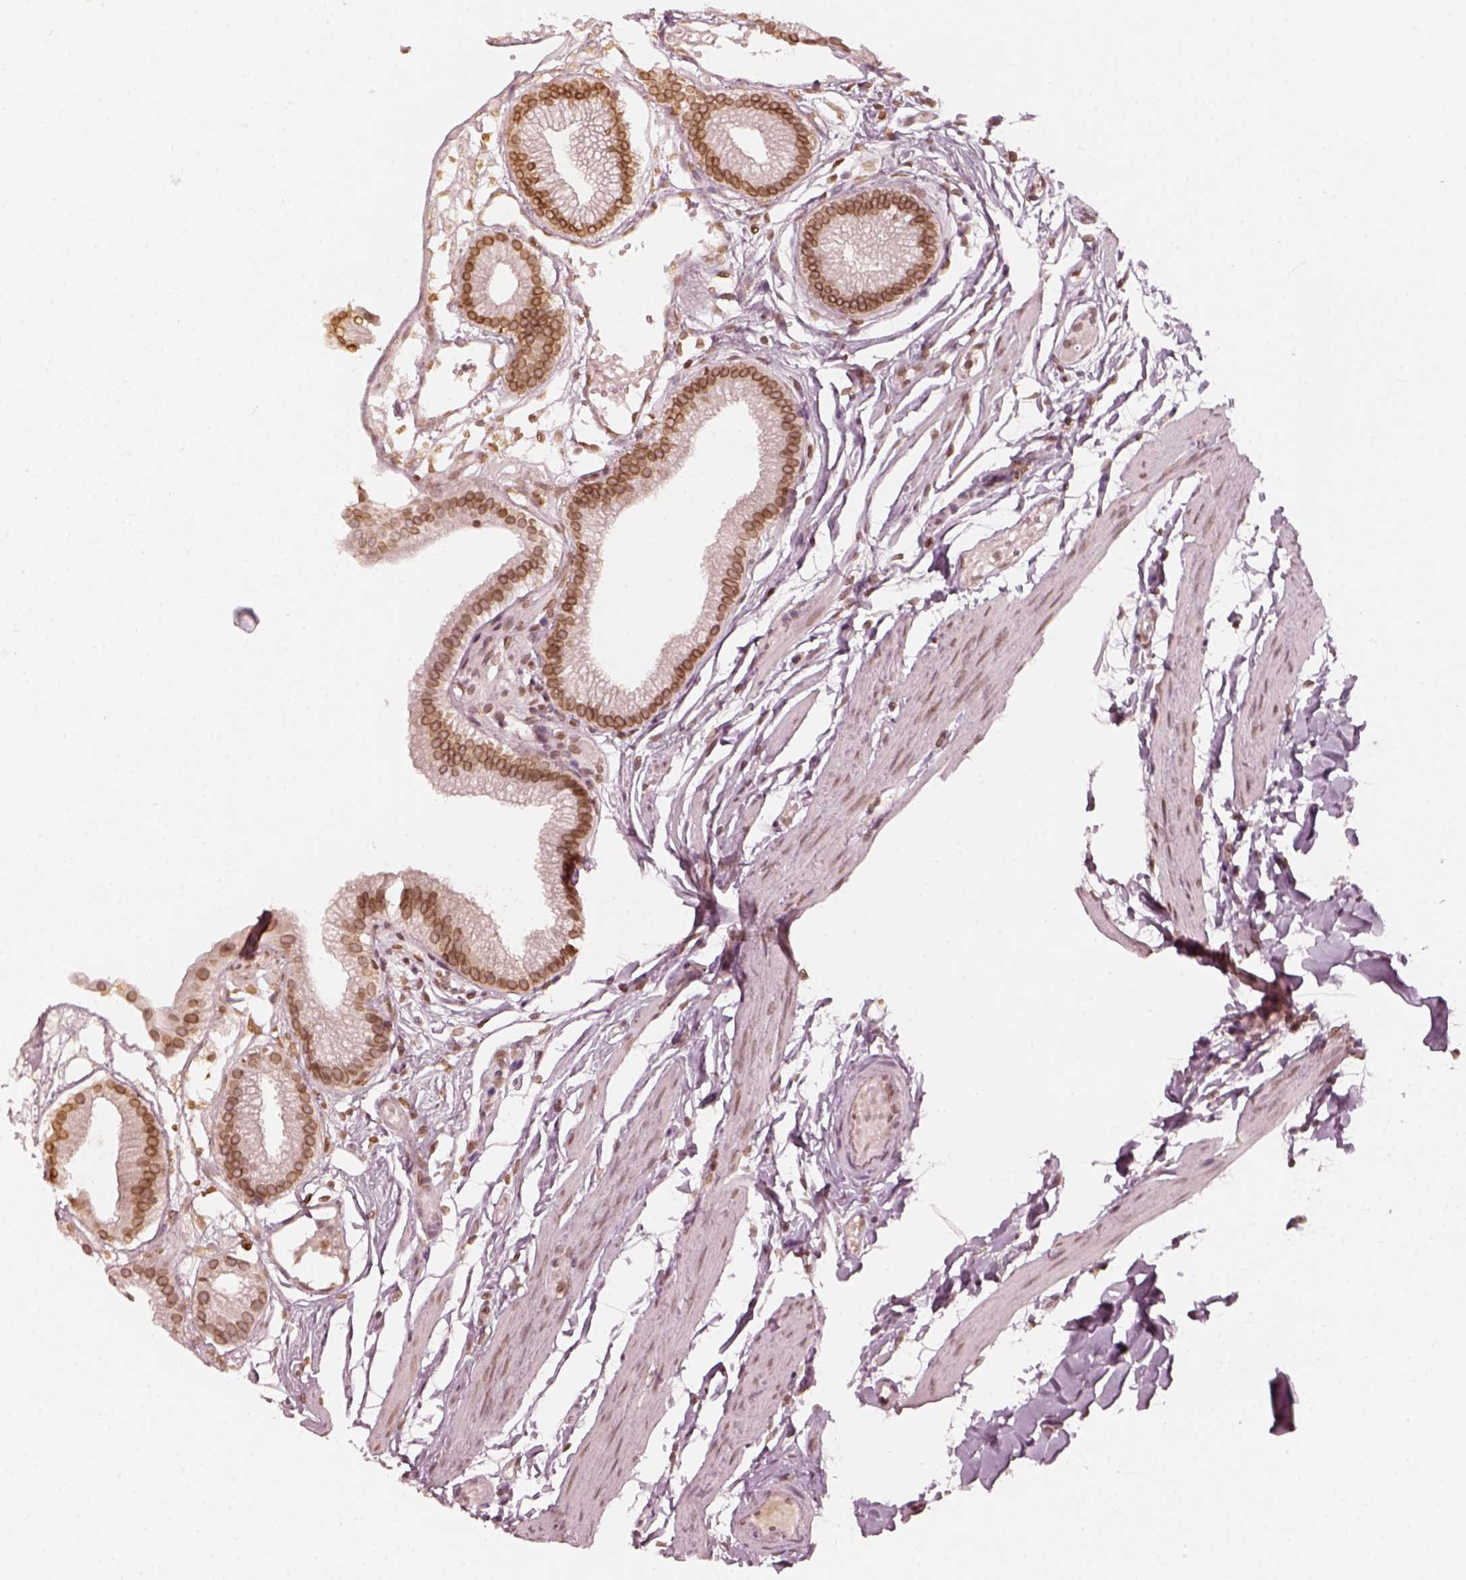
{"staining": {"intensity": "moderate", "quantity": ">75%", "location": "cytoplasmic/membranous,nuclear"}, "tissue": "gallbladder", "cell_type": "Glandular cells", "image_type": "normal", "snomed": [{"axis": "morphology", "description": "Normal tissue, NOS"}, {"axis": "topography", "description": "Gallbladder"}], "caption": "A histopathology image of gallbladder stained for a protein exhibits moderate cytoplasmic/membranous,nuclear brown staining in glandular cells. (brown staining indicates protein expression, while blue staining denotes nuclei).", "gene": "DCAF12", "patient": {"sex": "female", "age": 45}}